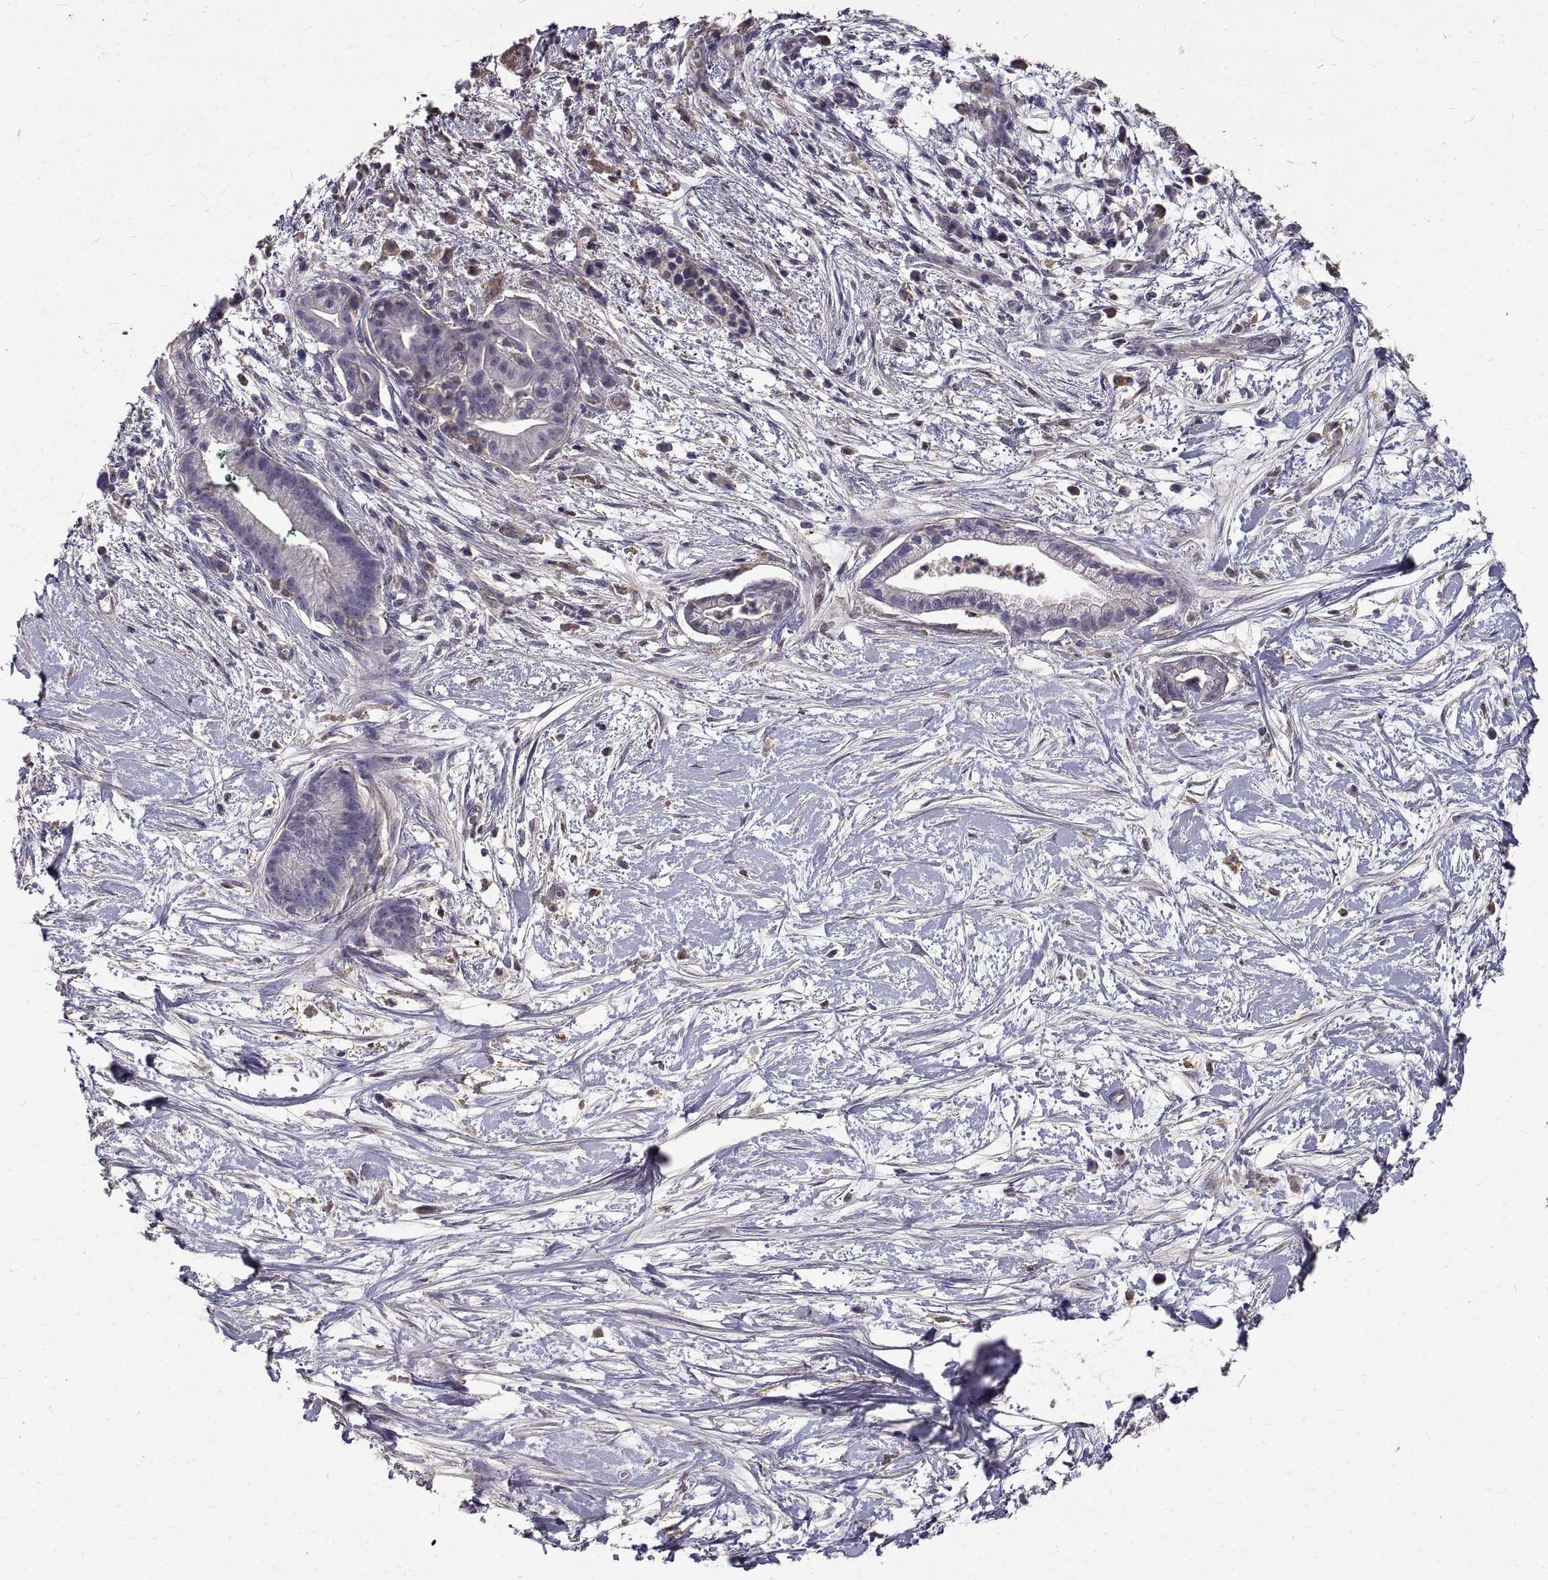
{"staining": {"intensity": "negative", "quantity": "none", "location": "none"}, "tissue": "pancreatic cancer", "cell_type": "Tumor cells", "image_type": "cancer", "snomed": [{"axis": "morphology", "description": "Normal tissue, NOS"}, {"axis": "morphology", "description": "Adenocarcinoma, NOS"}, {"axis": "topography", "description": "Lymph node"}, {"axis": "topography", "description": "Pancreas"}], "caption": "Tumor cells are negative for protein expression in human pancreatic cancer.", "gene": "PEA15", "patient": {"sex": "female", "age": 58}}